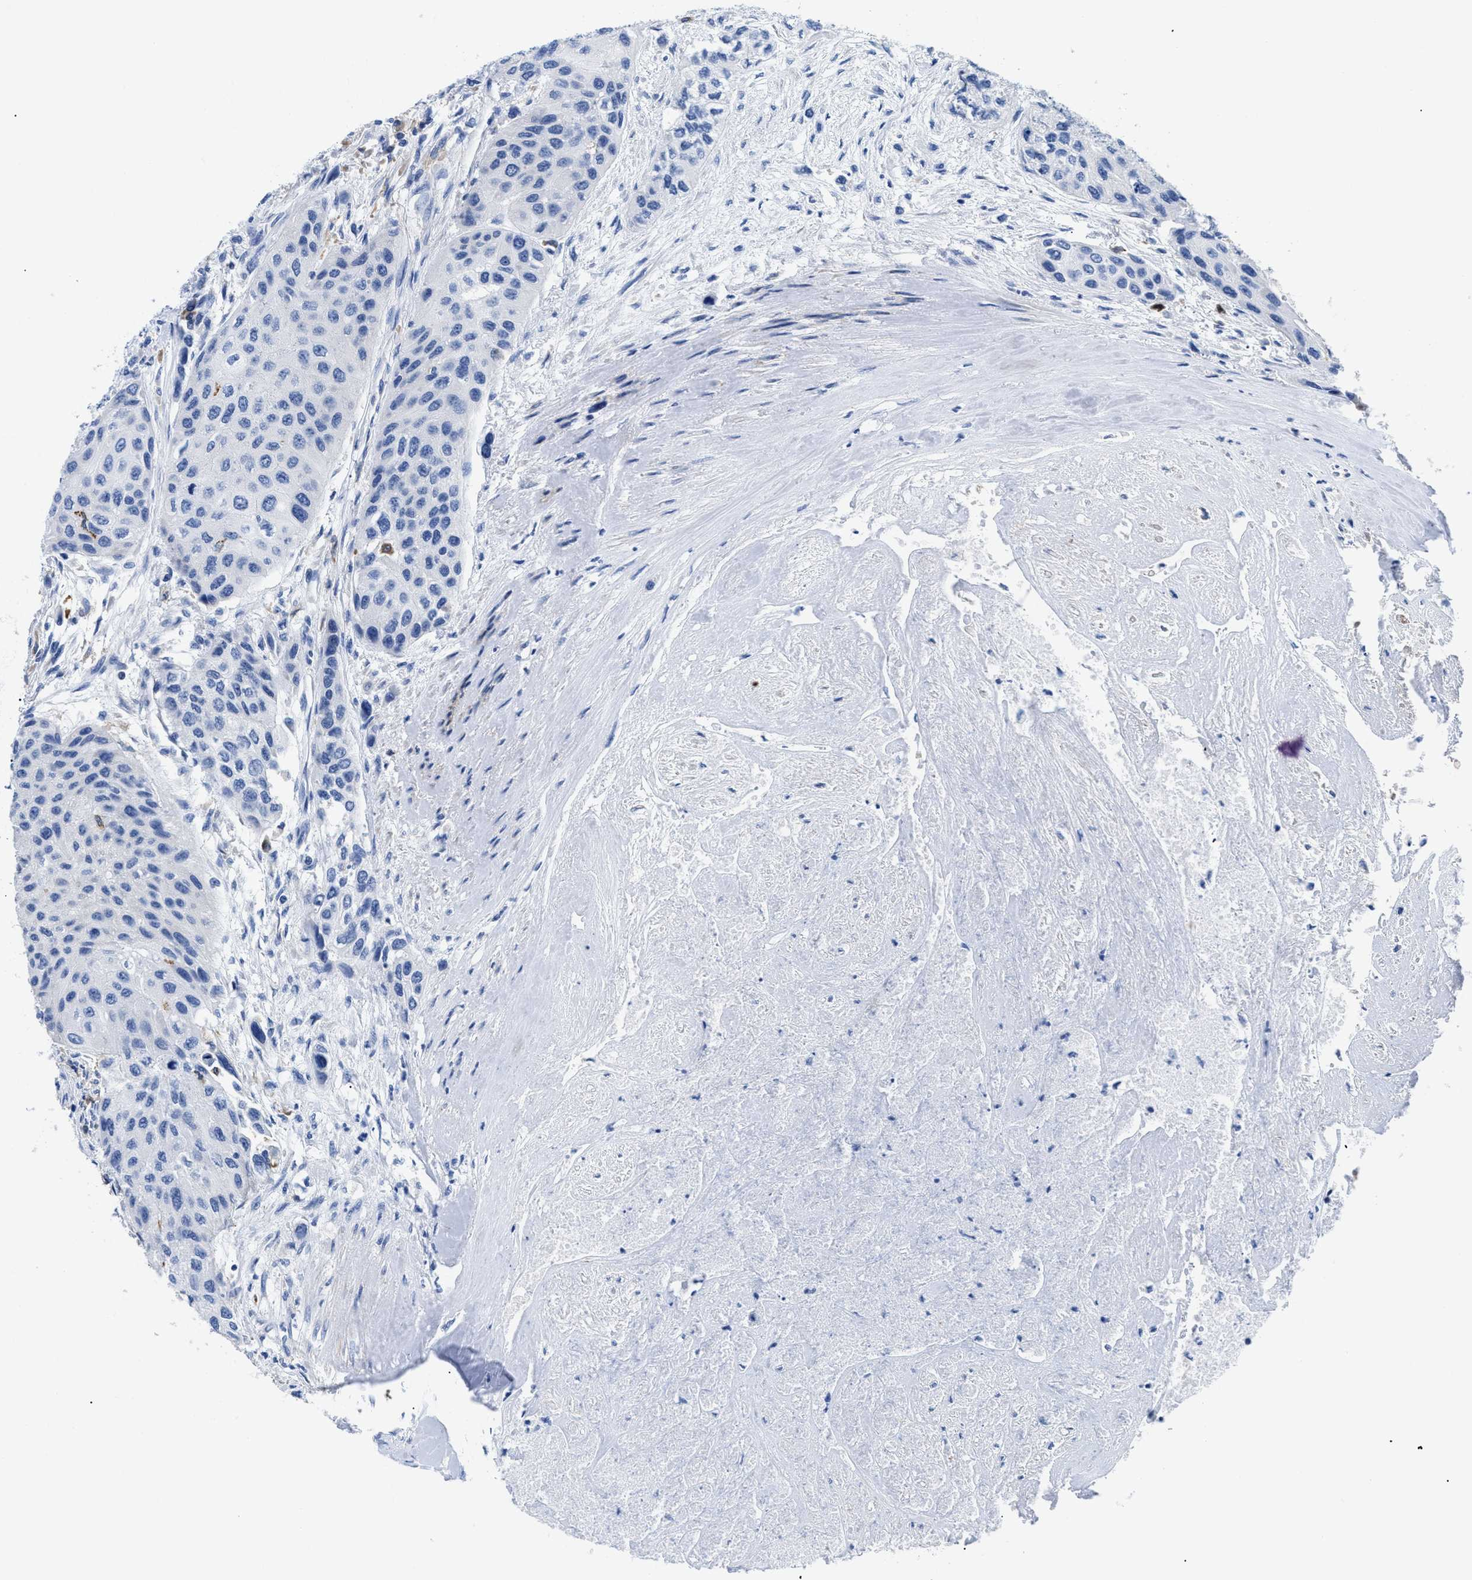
{"staining": {"intensity": "negative", "quantity": "none", "location": "none"}, "tissue": "urothelial cancer", "cell_type": "Tumor cells", "image_type": "cancer", "snomed": [{"axis": "morphology", "description": "Urothelial carcinoma, High grade"}, {"axis": "topography", "description": "Urinary bladder"}], "caption": "Photomicrograph shows no significant protein staining in tumor cells of urothelial cancer.", "gene": "HLA-DPA1", "patient": {"sex": "female", "age": 56}}